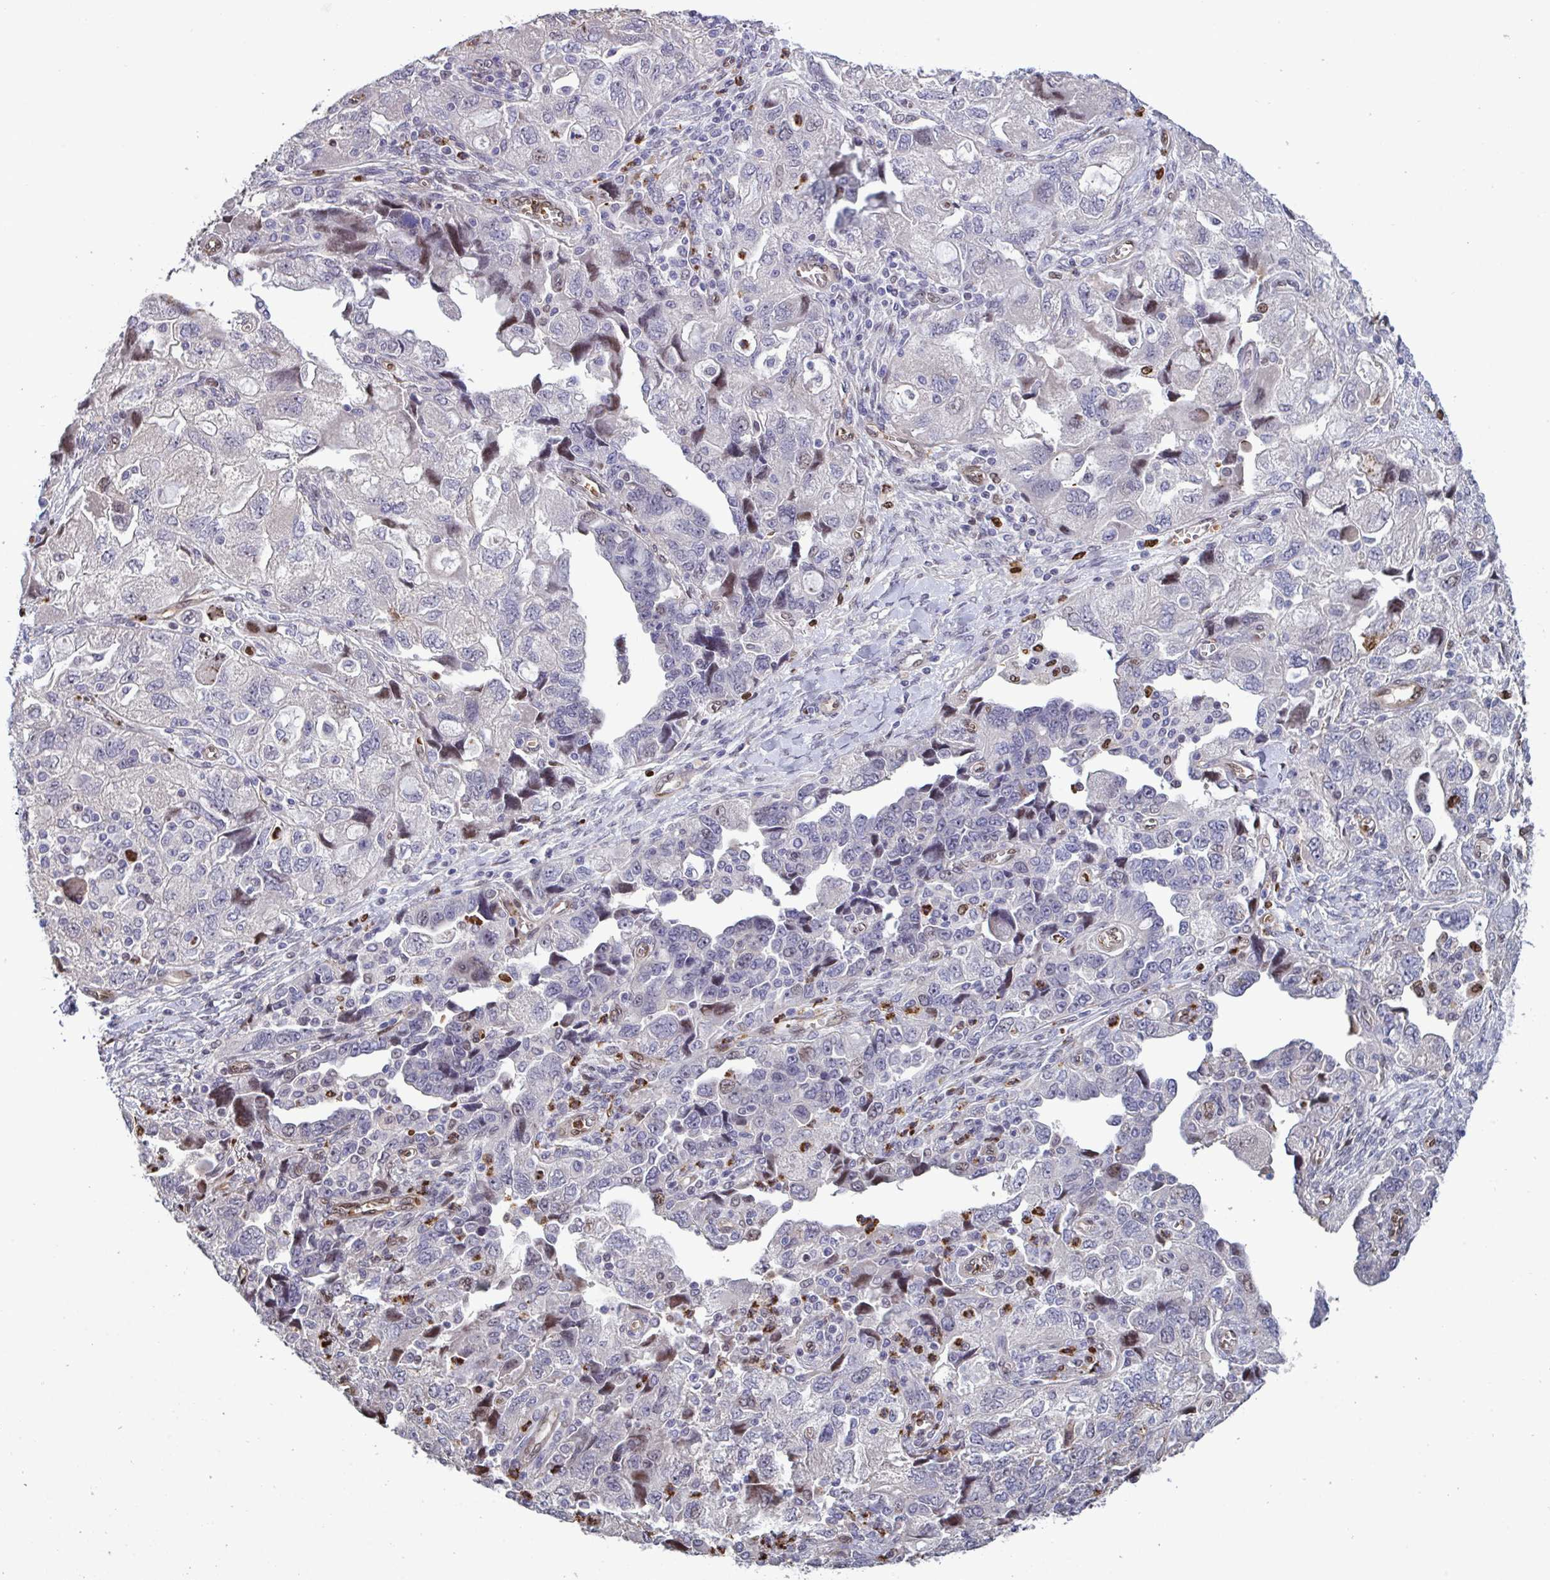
{"staining": {"intensity": "moderate", "quantity": "<25%", "location": "nuclear"}, "tissue": "ovarian cancer", "cell_type": "Tumor cells", "image_type": "cancer", "snomed": [{"axis": "morphology", "description": "Carcinoma, NOS"}, {"axis": "morphology", "description": "Cystadenocarcinoma, serous, NOS"}, {"axis": "topography", "description": "Ovary"}], "caption": "Carcinoma (ovarian) stained with DAB immunohistochemistry shows low levels of moderate nuclear positivity in about <25% of tumor cells.", "gene": "PELI2", "patient": {"sex": "female", "age": 69}}